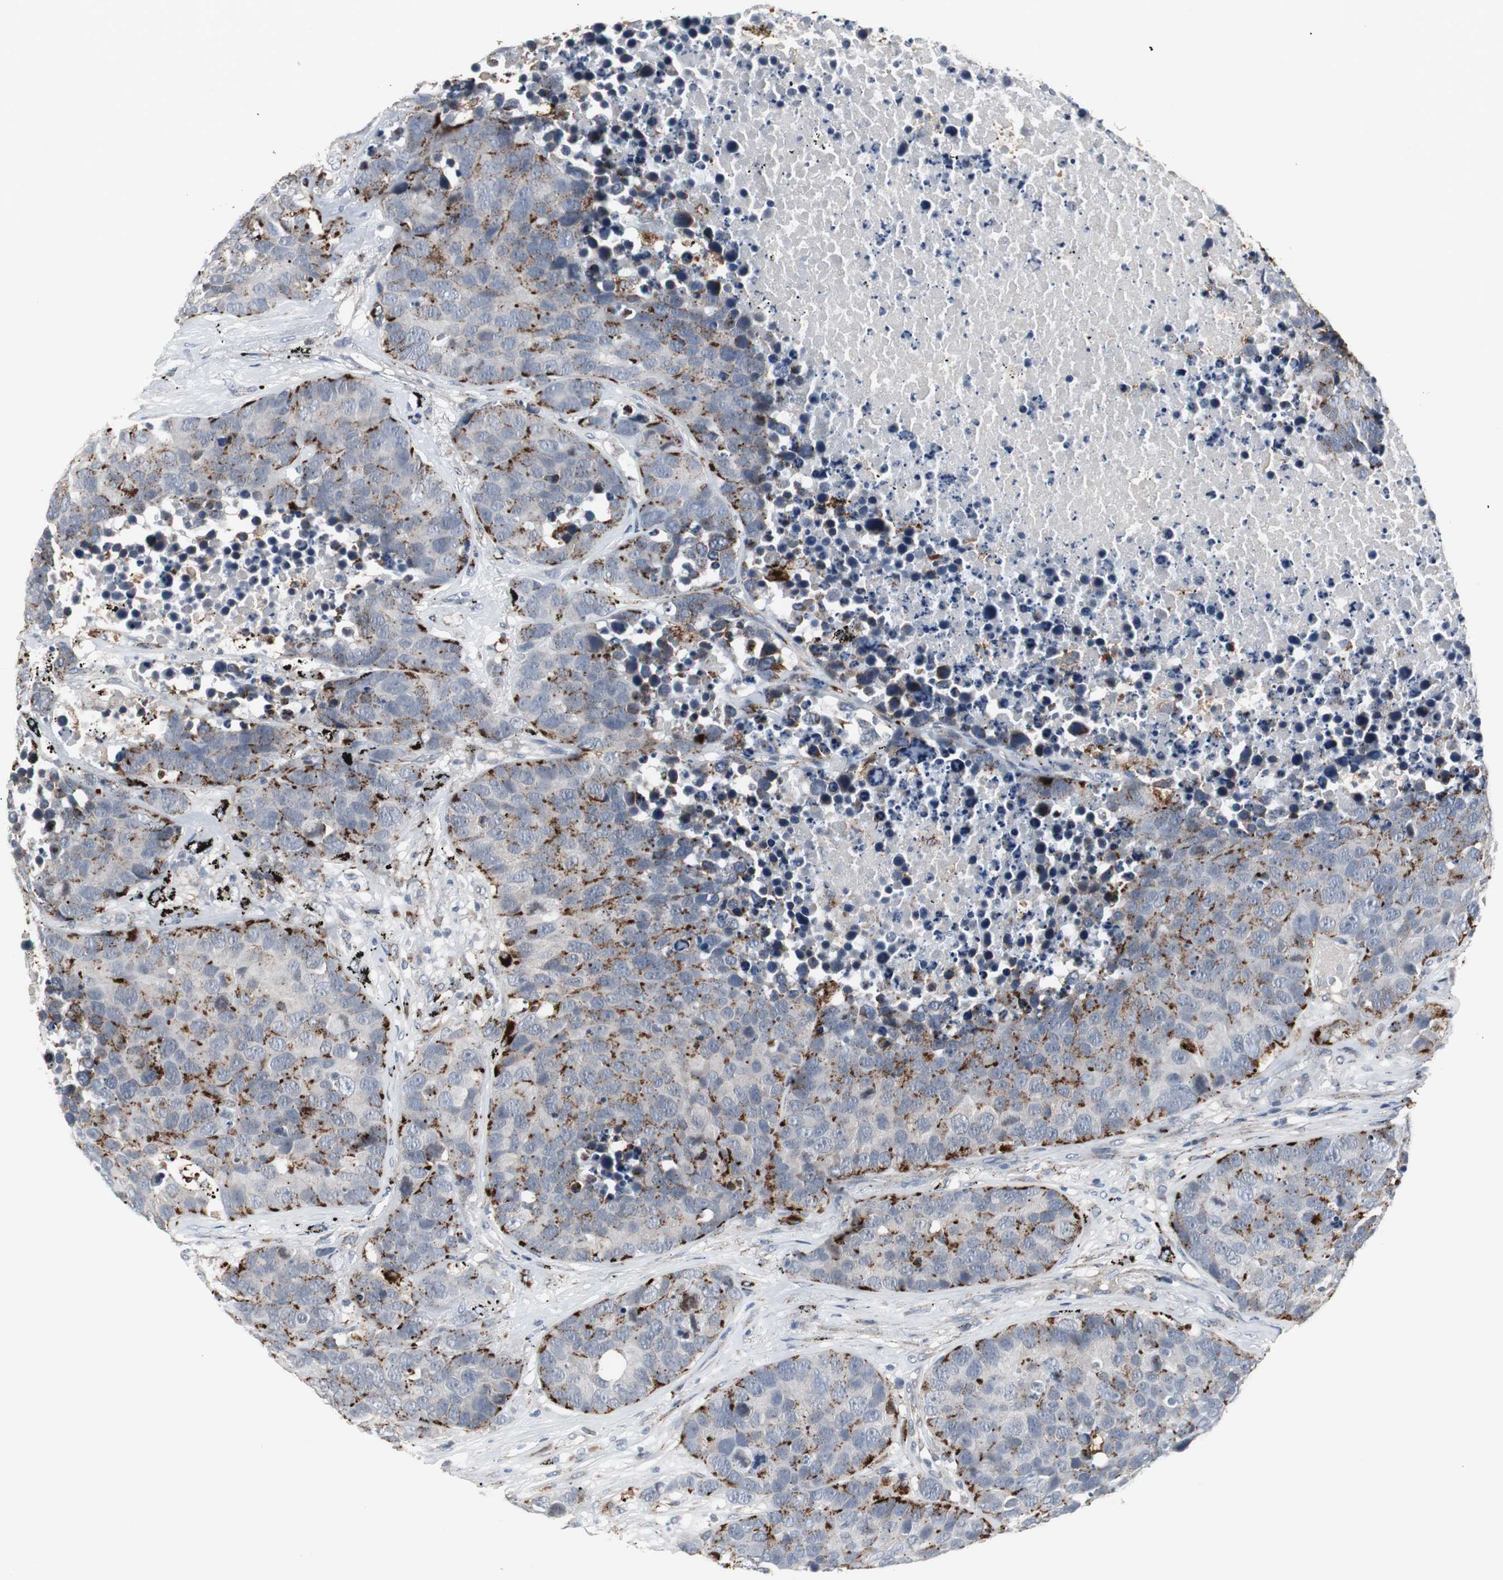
{"staining": {"intensity": "strong", "quantity": ">75%", "location": "cytoplasmic/membranous"}, "tissue": "carcinoid", "cell_type": "Tumor cells", "image_type": "cancer", "snomed": [{"axis": "morphology", "description": "Carcinoid, malignant, NOS"}, {"axis": "topography", "description": "Lung"}], "caption": "Tumor cells exhibit strong cytoplasmic/membranous positivity in approximately >75% of cells in carcinoid.", "gene": "GBA1", "patient": {"sex": "male", "age": 60}}